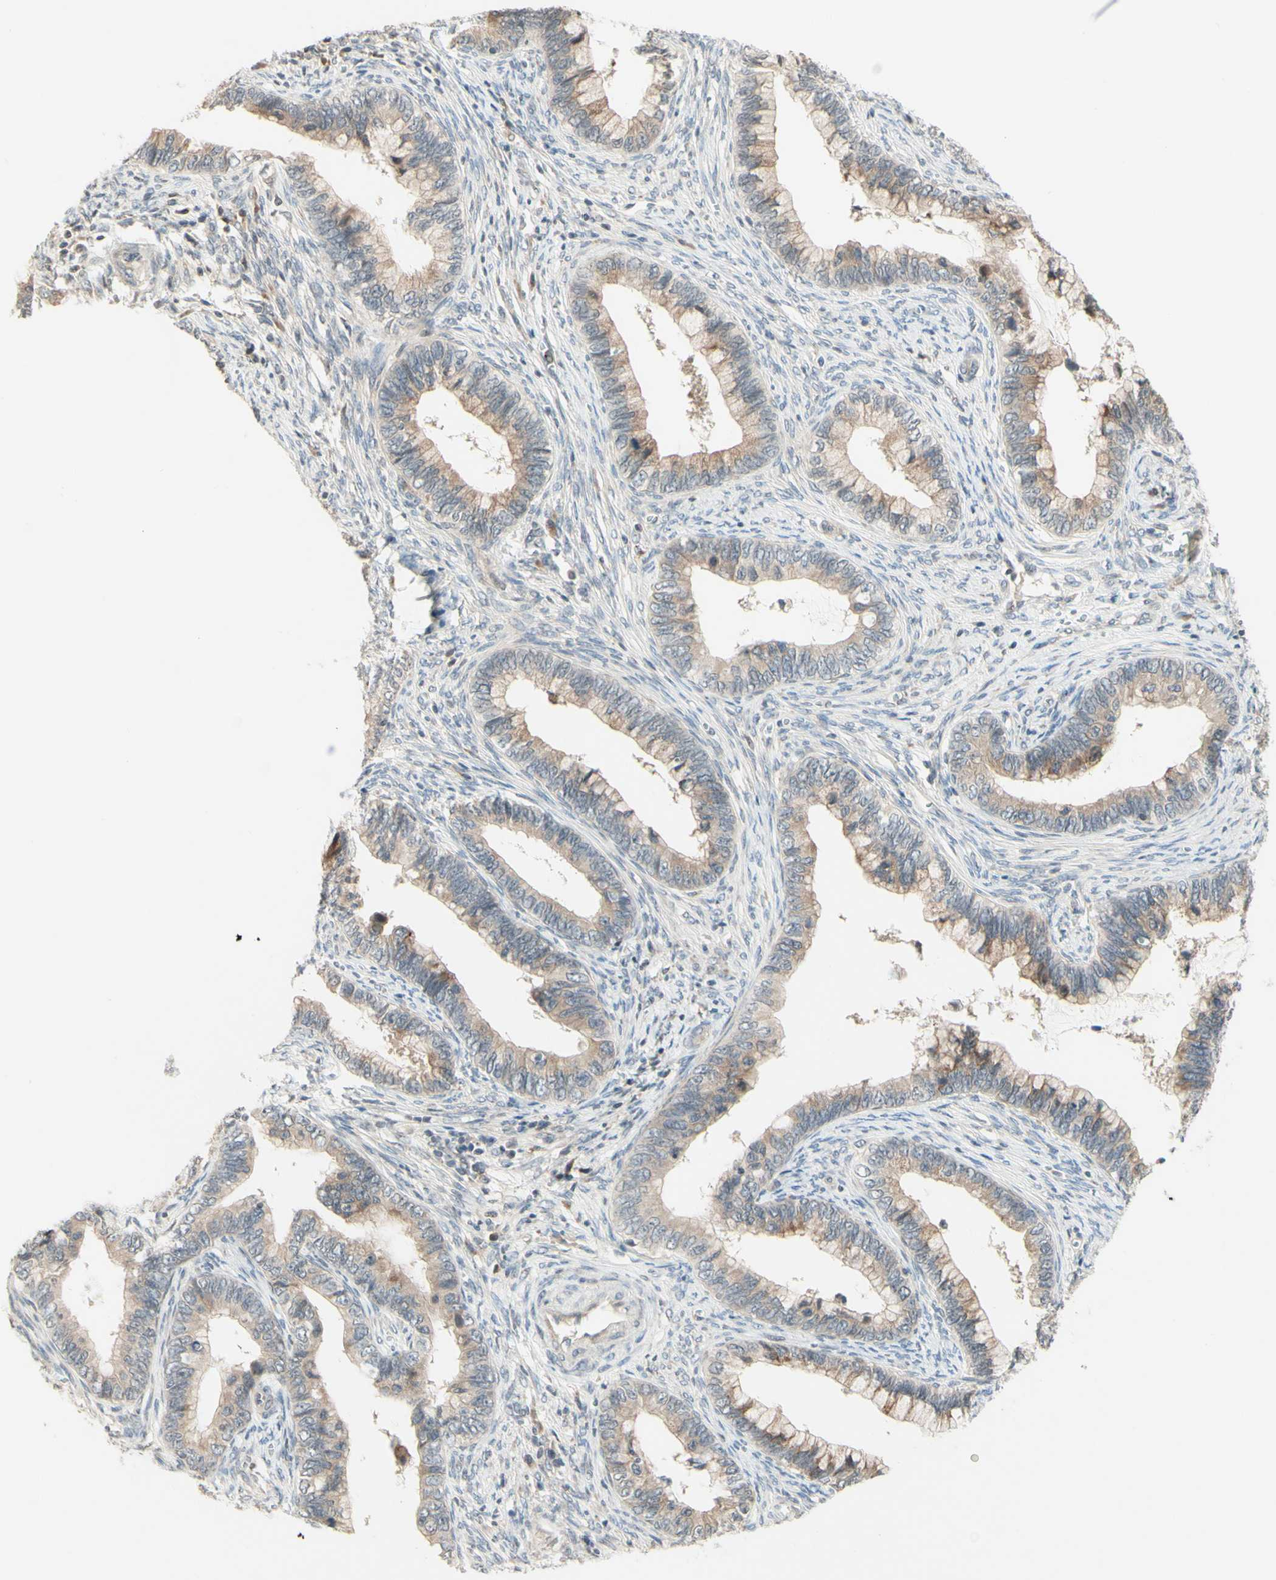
{"staining": {"intensity": "weak", "quantity": ">75%", "location": "cytoplasmic/membranous"}, "tissue": "cervical cancer", "cell_type": "Tumor cells", "image_type": "cancer", "snomed": [{"axis": "morphology", "description": "Adenocarcinoma, NOS"}, {"axis": "topography", "description": "Cervix"}], "caption": "Protein expression analysis of human cervical cancer (adenocarcinoma) reveals weak cytoplasmic/membranous expression in about >75% of tumor cells.", "gene": "ZW10", "patient": {"sex": "female", "age": 44}}